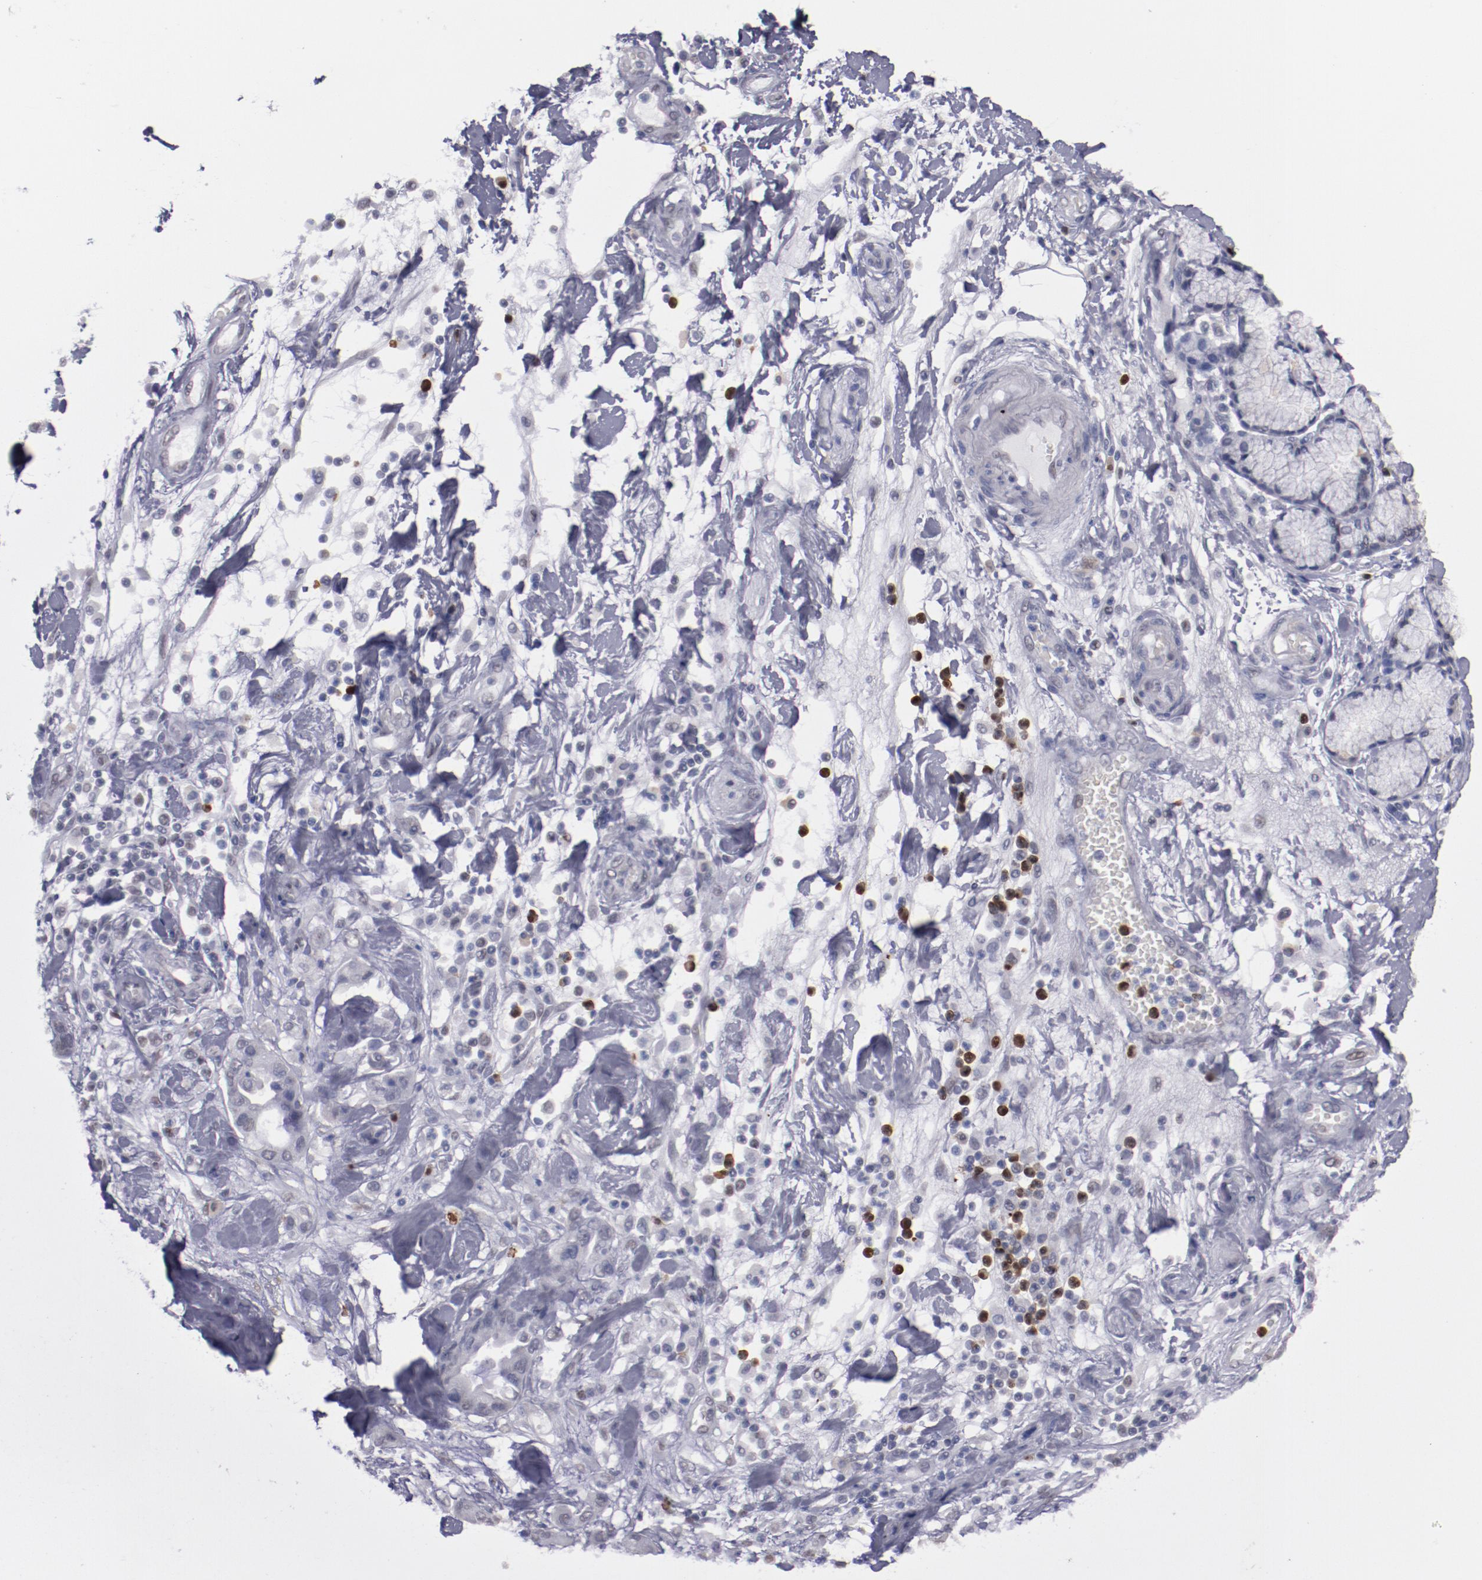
{"staining": {"intensity": "negative", "quantity": "none", "location": "none"}, "tissue": "pancreatic cancer", "cell_type": "Tumor cells", "image_type": "cancer", "snomed": [{"axis": "morphology", "description": "Adenocarcinoma, NOS"}, {"axis": "morphology", "description": "Adenocarcinoma, metastatic, NOS"}, {"axis": "topography", "description": "Lymph node"}, {"axis": "topography", "description": "Pancreas"}, {"axis": "topography", "description": "Duodenum"}], "caption": "This is an immunohistochemistry photomicrograph of human pancreatic adenocarcinoma. There is no positivity in tumor cells.", "gene": "IRF4", "patient": {"sex": "female", "age": 64}}